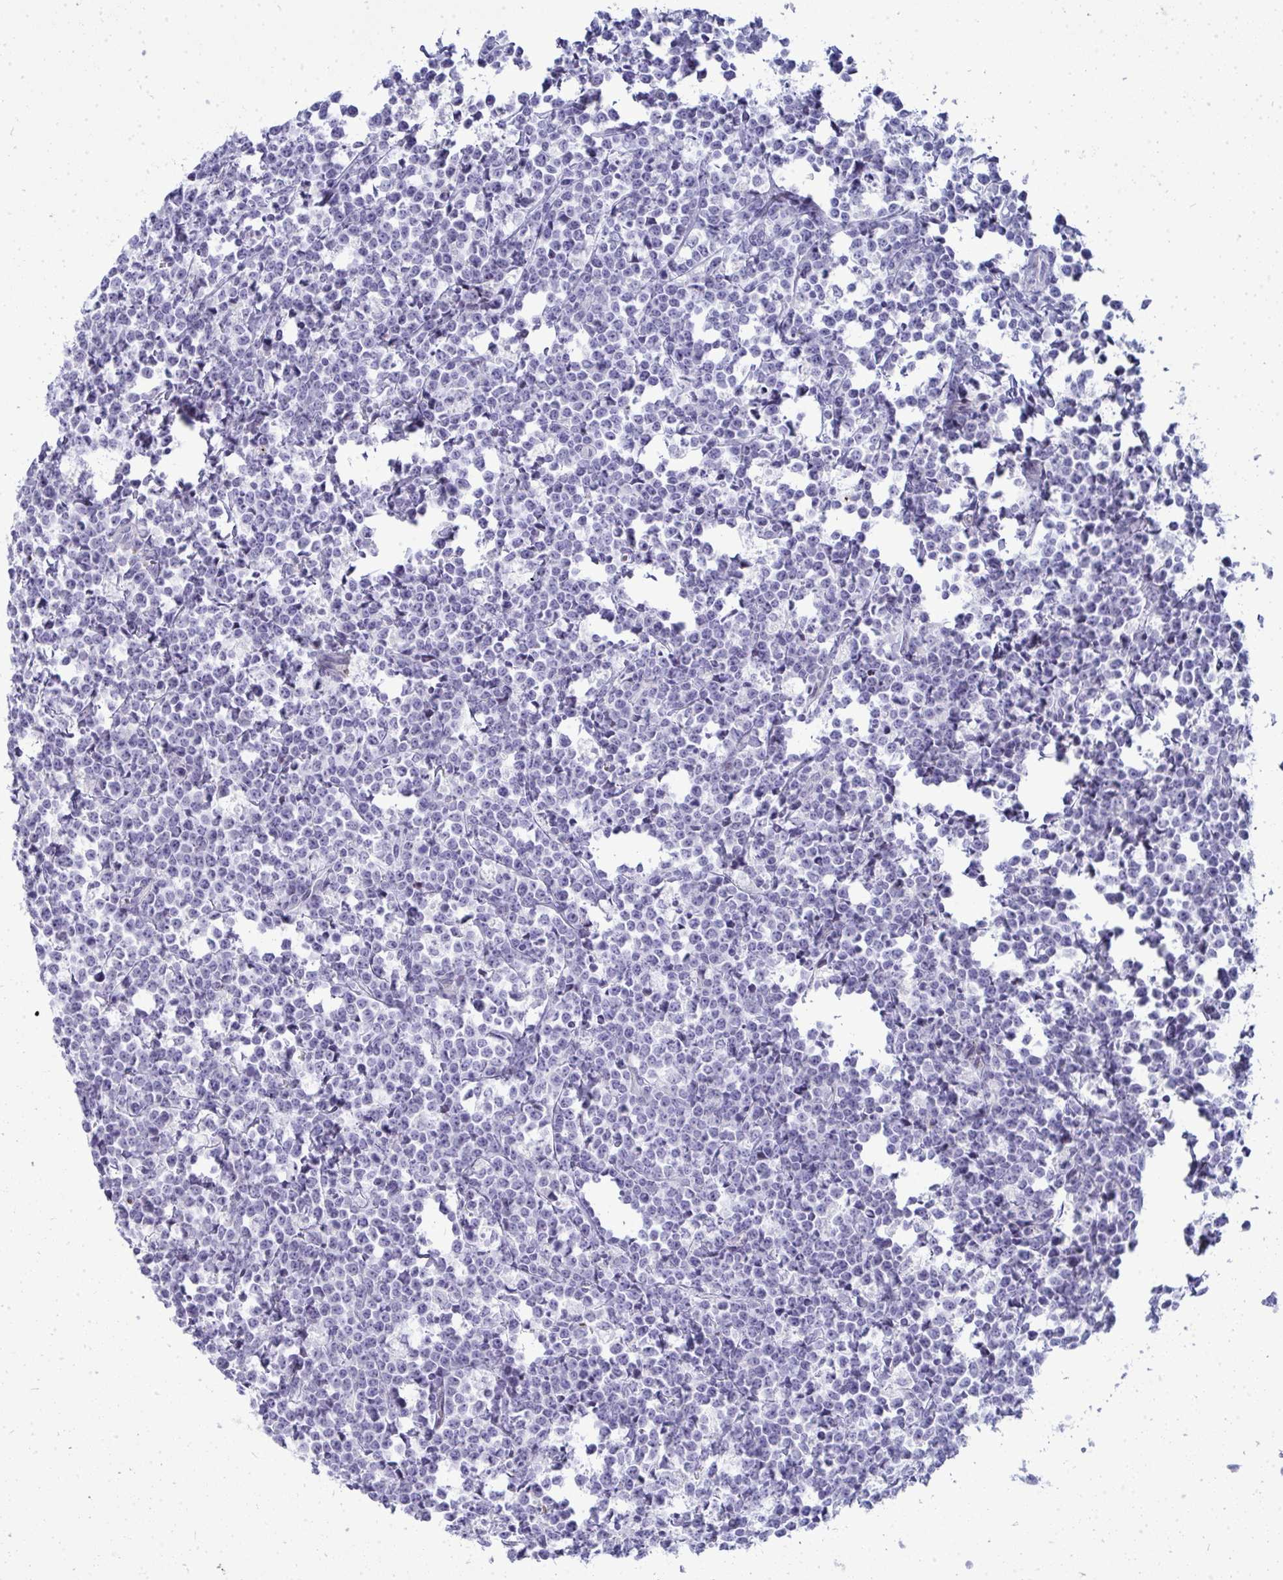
{"staining": {"intensity": "negative", "quantity": "none", "location": "none"}, "tissue": "lymphoma", "cell_type": "Tumor cells", "image_type": "cancer", "snomed": [{"axis": "morphology", "description": "Malignant lymphoma, non-Hodgkin's type, High grade"}, {"axis": "topography", "description": "Small intestine"}], "caption": "A micrograph of human lymphoma is negative for staining in tumor cells.", "gene": "ZNF182", "patient": {"sex": "female", "age": 56}}